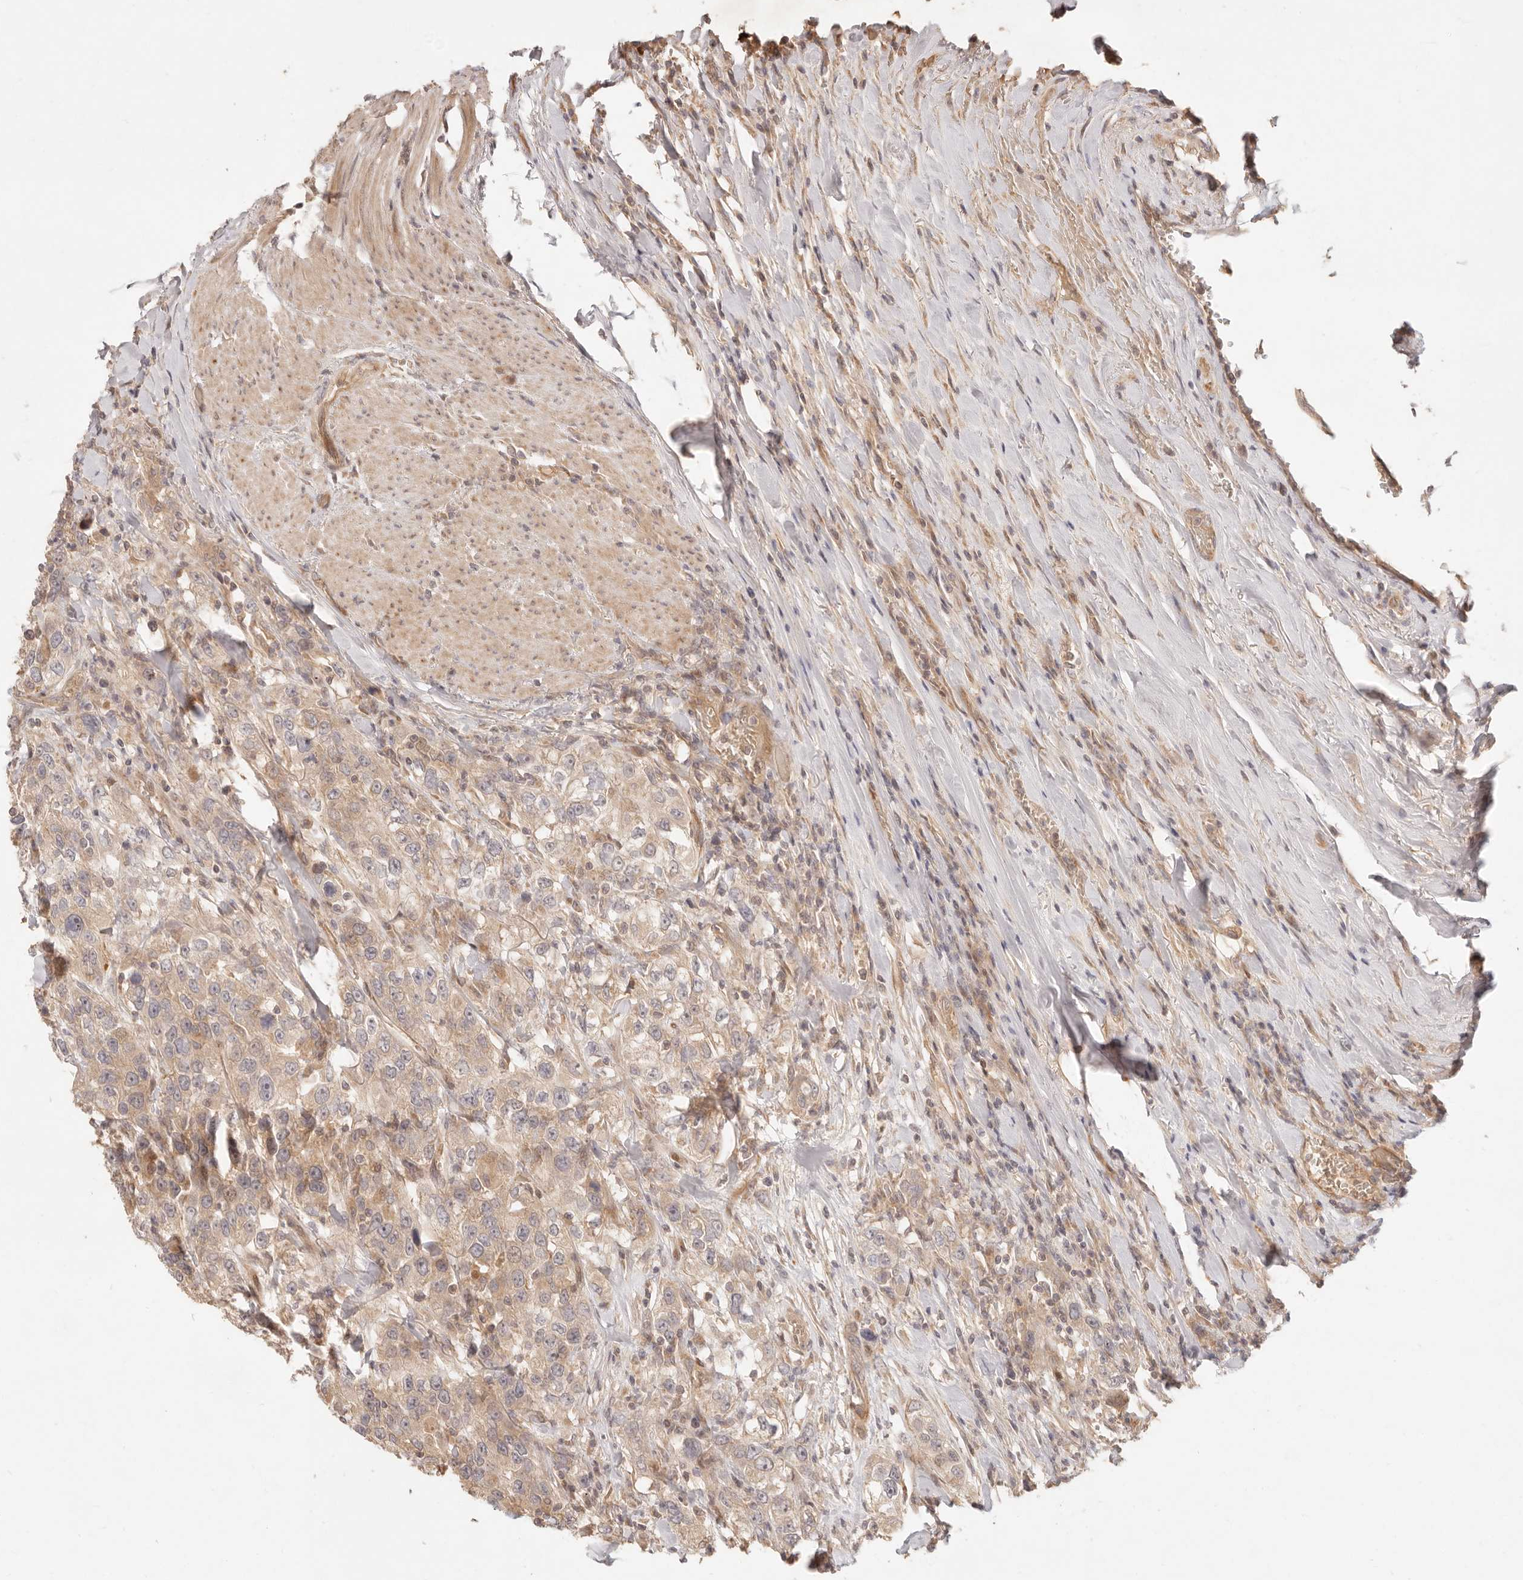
{"staining": {"intensity": "weak", "quantity": "25%-75%", "location": "cytoplasmic/membranous"}, "tissue": "urothelial cancer", "cell_type": "Tumor cells", "image_type": "cancer", "snomed": [{"axis": "morphology", "description": "Urothelial carcinoma, High grade"}, {"axis": "topography", "description": "Urinary bladder"}], "caption": "IHC histopathology image of human urothelial carcinoma (high-grade) stained for a protein (brown), which exhibits low levels of weak cytoplasmic/membranous positivity in approximately 25%-75% of tumor cells.", "gene": "PPP1R3B", "patient": {"sex": "female", "age": 80}}